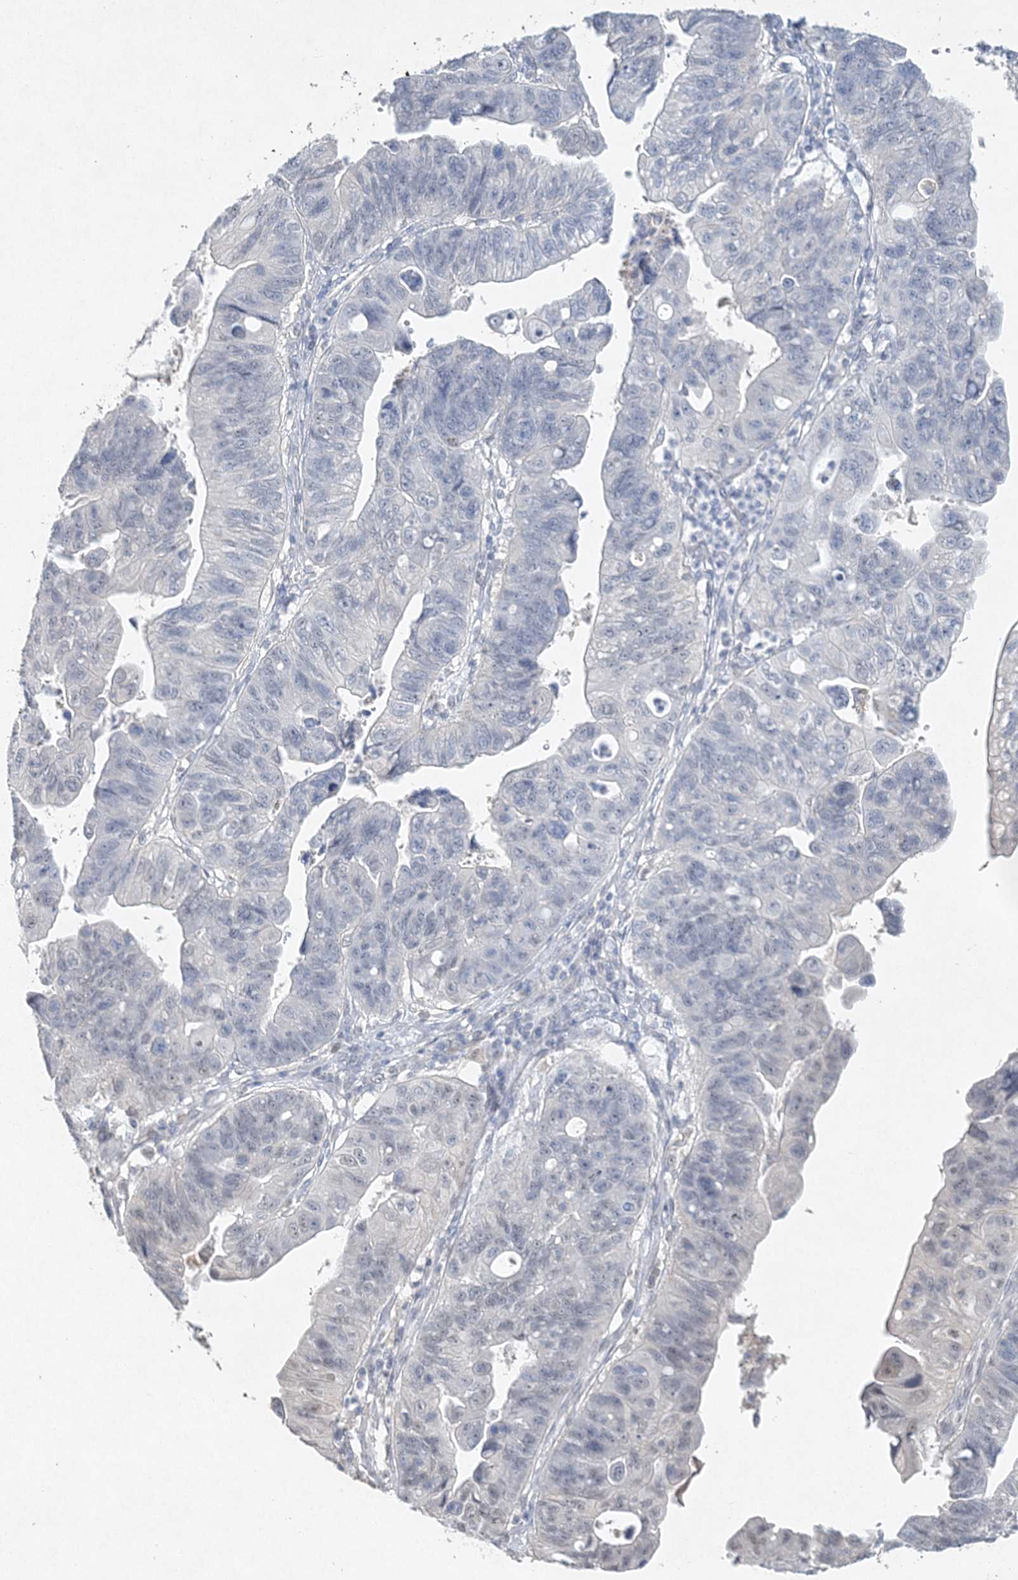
{"staining": {"intensity": "negative", "quantity": "none", "location": "none"}, "tissue": "stomach cancer", "cell_type": "Tumor cells", "image_type": "cancer", "snomed": [{"axis": "morphology", "description": "Adenocarcinoma, NOS"}, {"axis": "topography", "description": "Stomach"}], "caption": "An immunohistochemistry (IHC) micrograph of stomach cancer is shown. There is no staining in tumor cells of stomach cancer.", "gene": "MAT2B", "patient": {"sex": "male", "age": 59}}